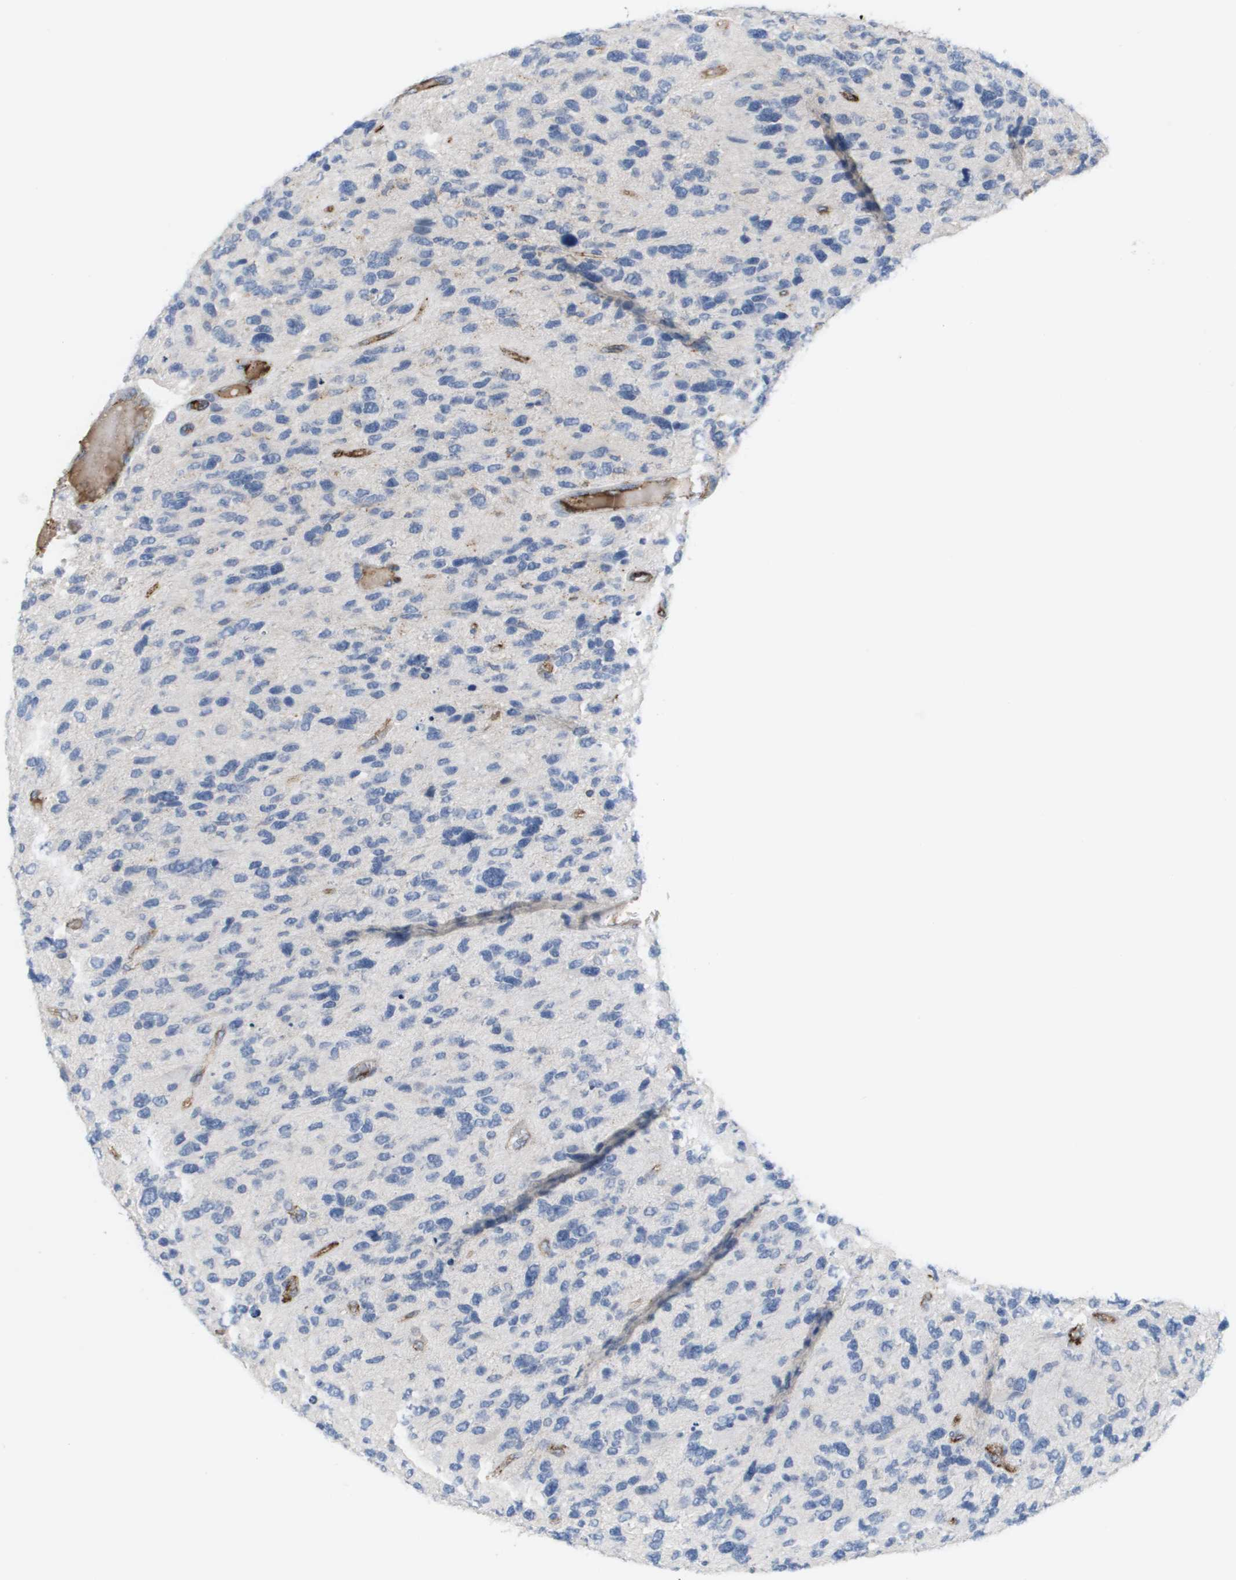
{"staining": {"intensity": "negative", "quantity": "none", "location": "none"}, "tissue": "glioma", "cell_type": "Tumor cells", "image_type": "cancer", "snomed": [{"axis": "morphology", "description": "Glioma, malignant, High grade"}, {"axis": "topography", "description": "Brain"}], "caption": "The micrograph reveals no significant expression in tumor cells of malignant glioma (high-grade).", "gene": "ANGPT2", "patient": {"sex": "female", "age": 58}}